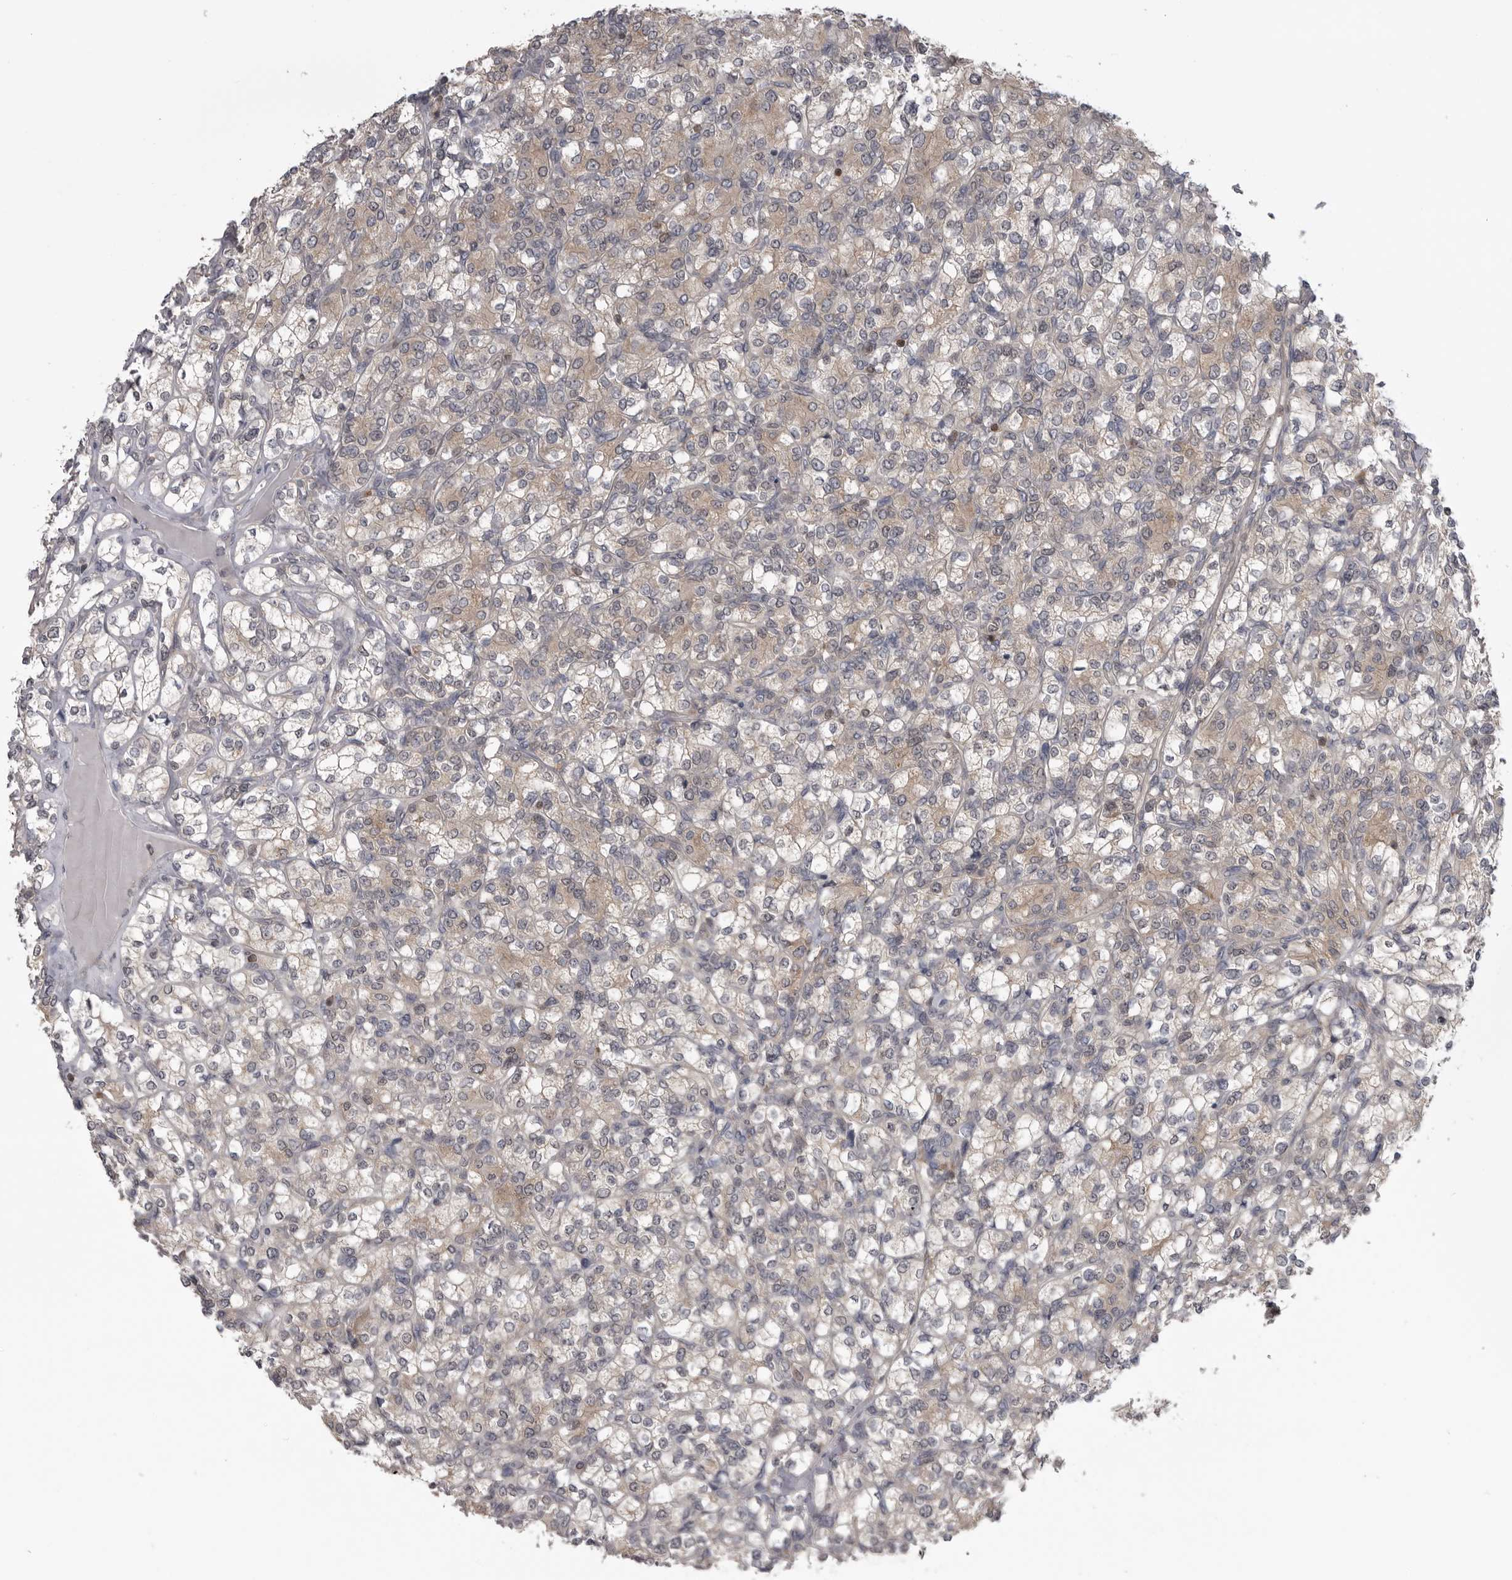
{"staining": {"intensity": "weak", "quantity": "<25%", "location": "cytoplasmic/membranous"}, "tissue": "renal cancer", "cell_type": "Tumor cells", "image_type": "cancer", "snomed": [{"axis": "morphology", "description": "Adenocarcinoma, NOS"}, {"axis": "topography", "description": "Kidney"}], "caption": "Immunohistochemical staining of renal adenocarcinoma reveals no significant staining in tumor cells.", "gene": "MAPK13", "patient": {"sex": "male", "age": 77}}